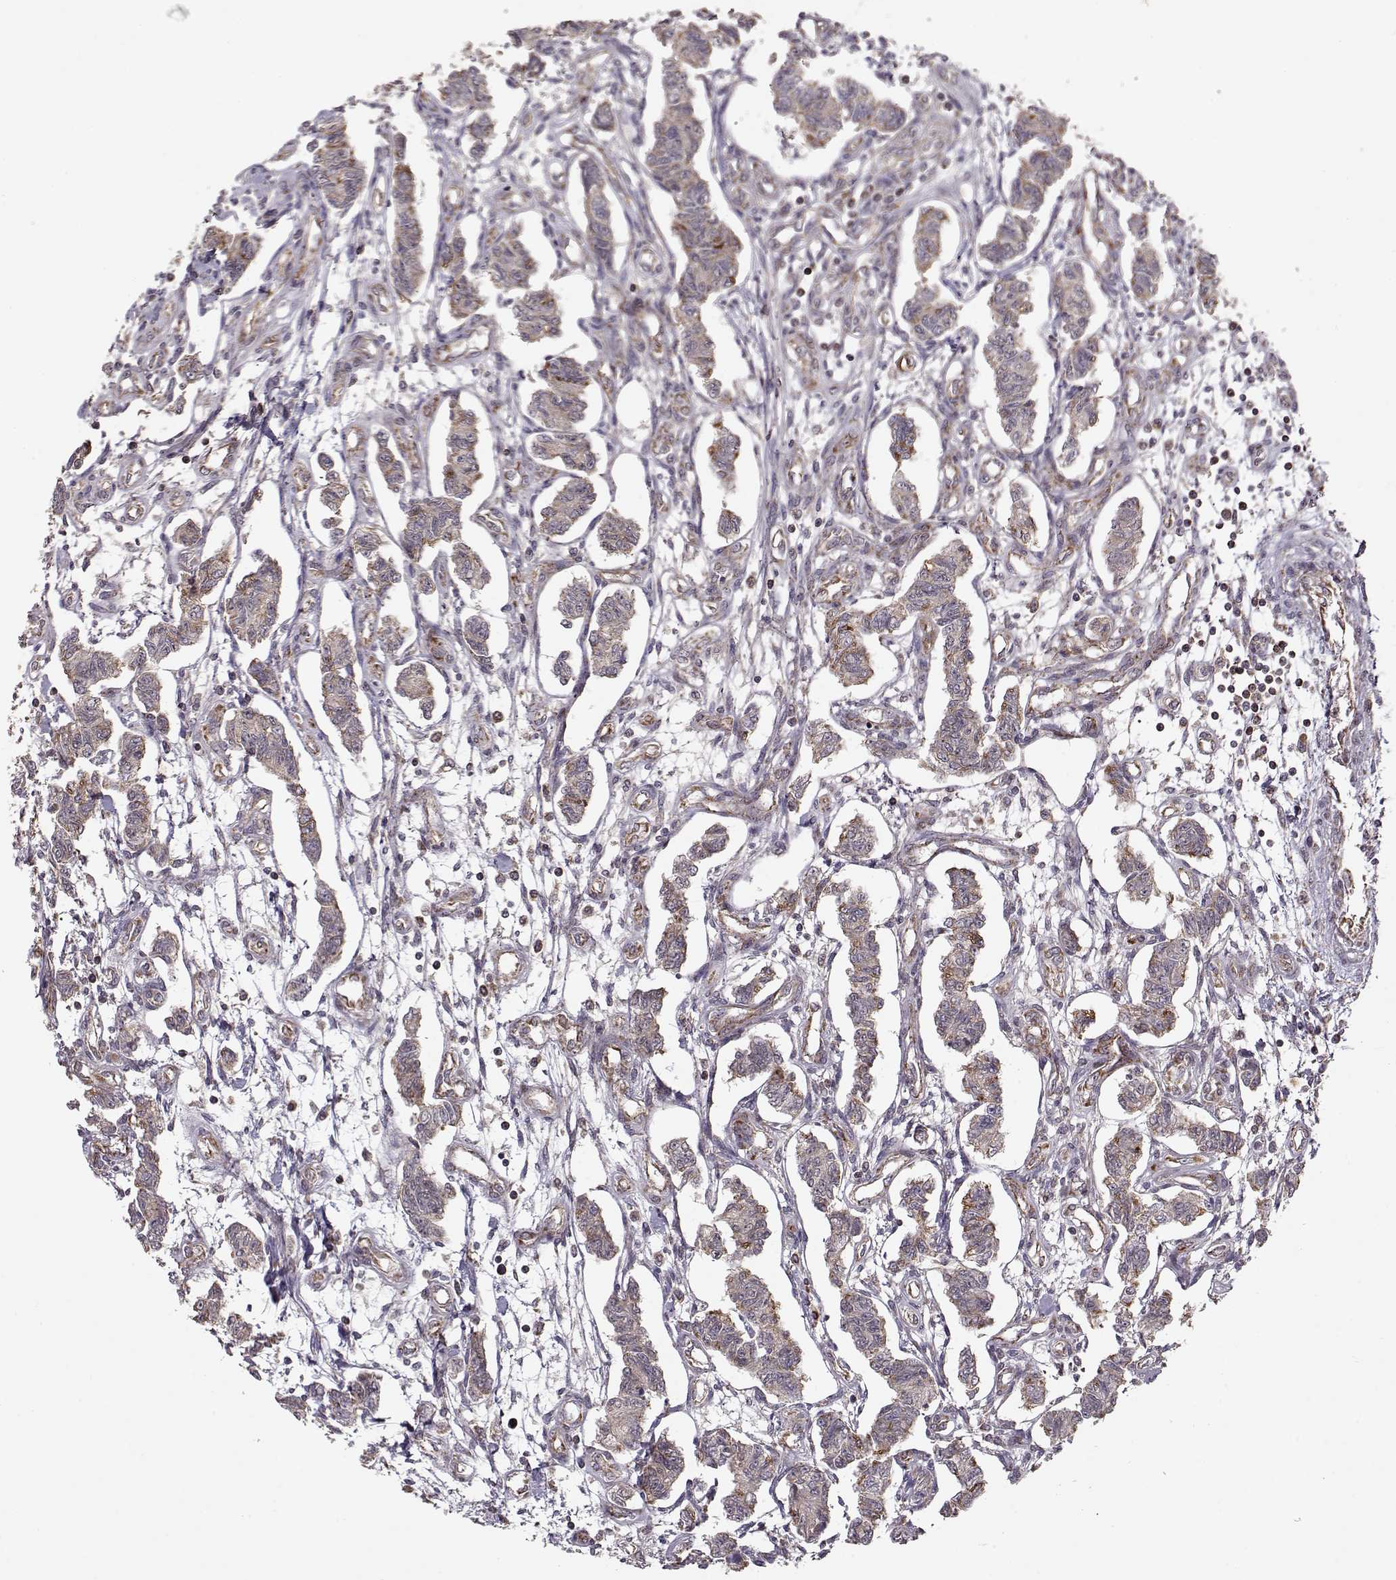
{"staining": {"intensity": "moderate", "quantity": ">75%", "location": "cytoplasmic/membranous"}, "tissue": "carcinoid", "cell_type": "Tumor cells", "image_type": "cancer", "snomed": [{"axis": "morphology", "description": "Carcinoid, malignant, NOS"}, {"axis": "topography", "description": "Kidney"}], "caption": "A histopathology image showing moderate cytoplasmic/membranous positivity in about >75% of tumor cells in carcinoid (malignant), as visualized by brown immunohistochemical staining.", "gene": "CMTM3", "patient": {"sex": "female", "age": 41}}